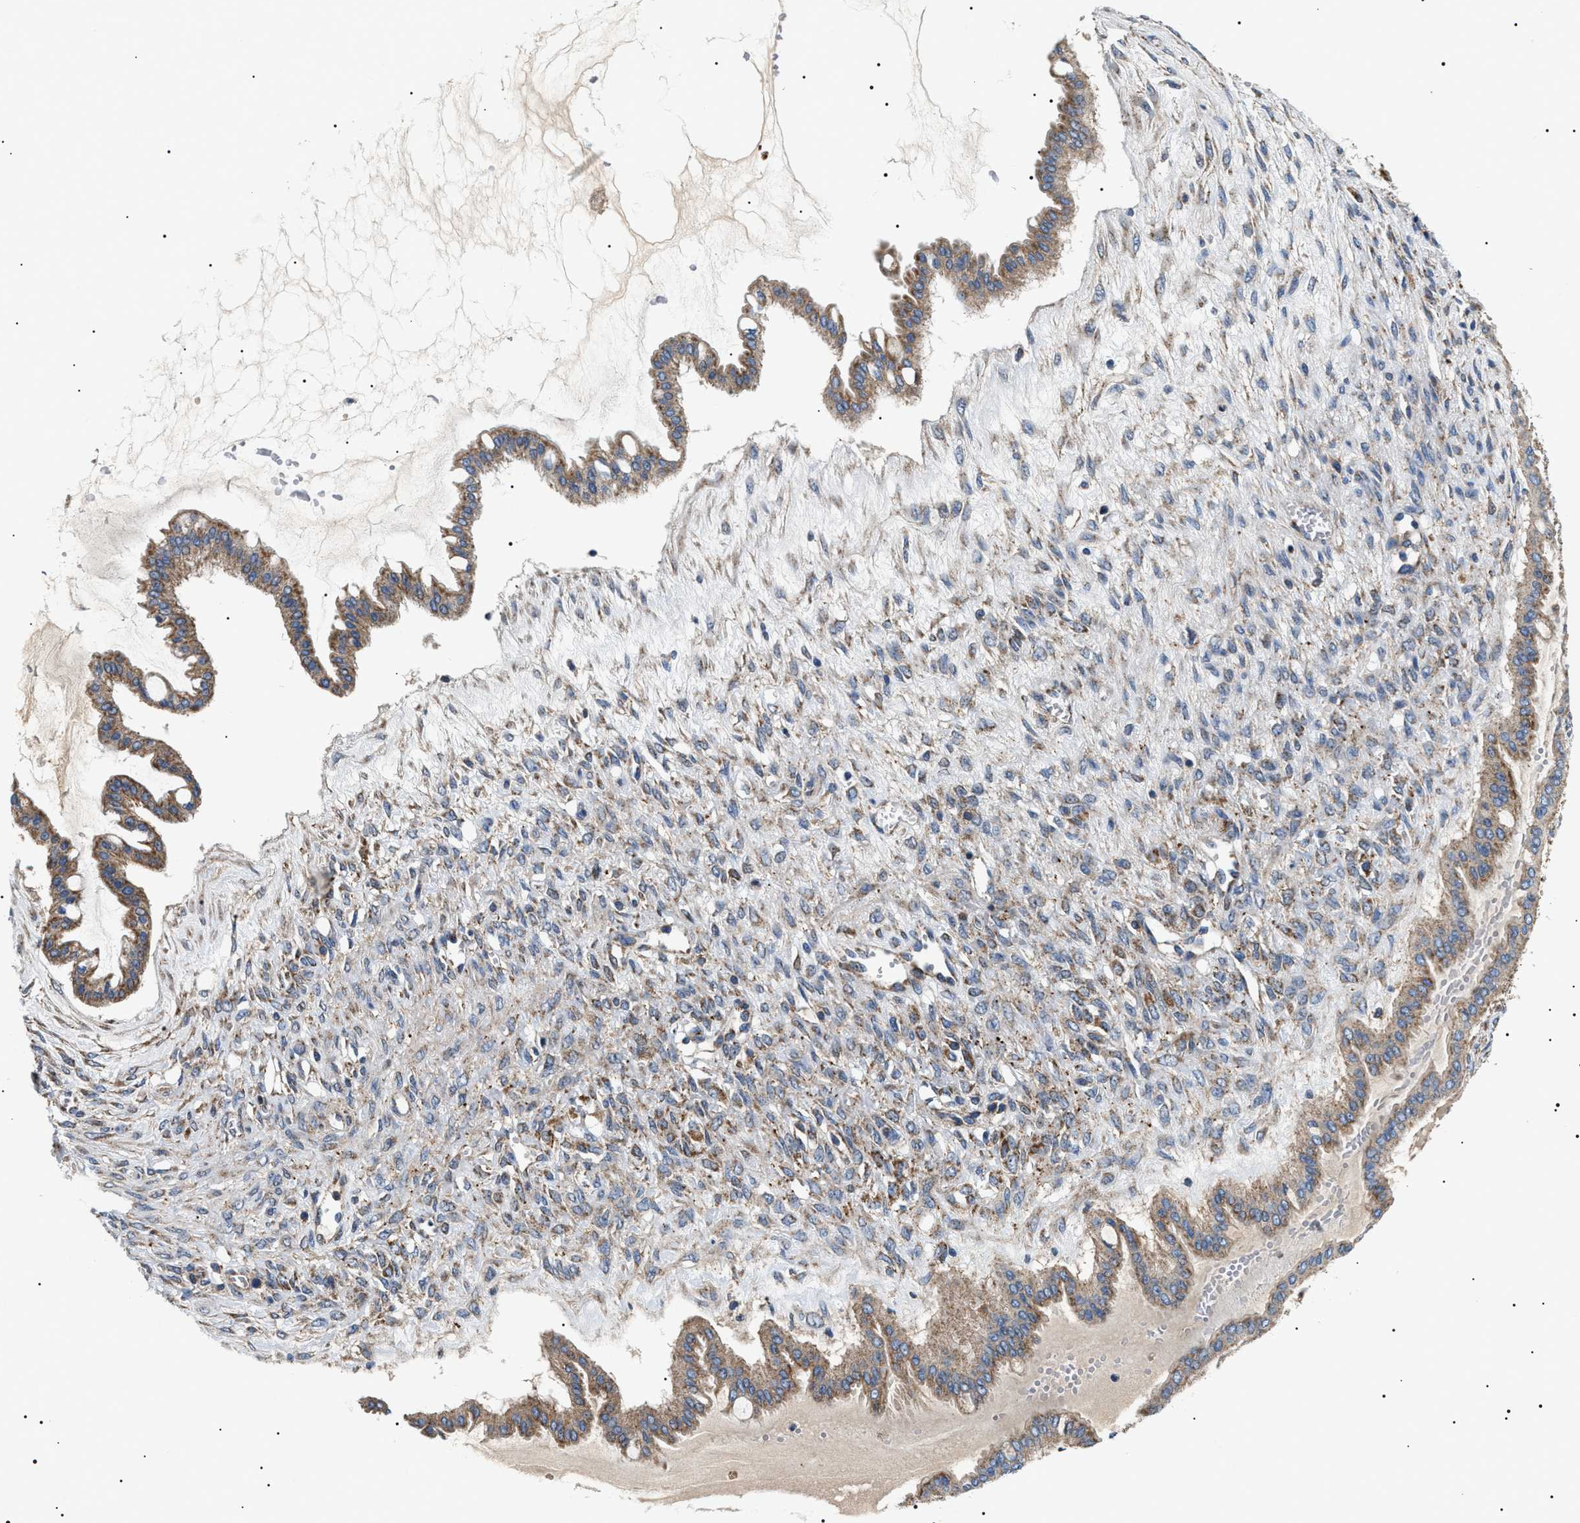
{"staining": {"intensity": "moderate", "quantity": ">75%", "location": "cytoplasmic/membranous"}, "tissue": "ovarian cancer", "cell_type": "Tumor cells", "image_type": "cancer", "snomed": [{"axis": "morphology", "description": "Cystadenocarcinoma, mucinous, NOS"}, {"axis": "topography", "description": "Ovary"}], "caption": "DAB immunohistochemical staining of human ovarian cancer shows moderate cytoplasmic/membranous protein expression in approximately >75% of tumor cells.", "gene": "OXSM", "patient": {"sex": "female", "age": 73}}